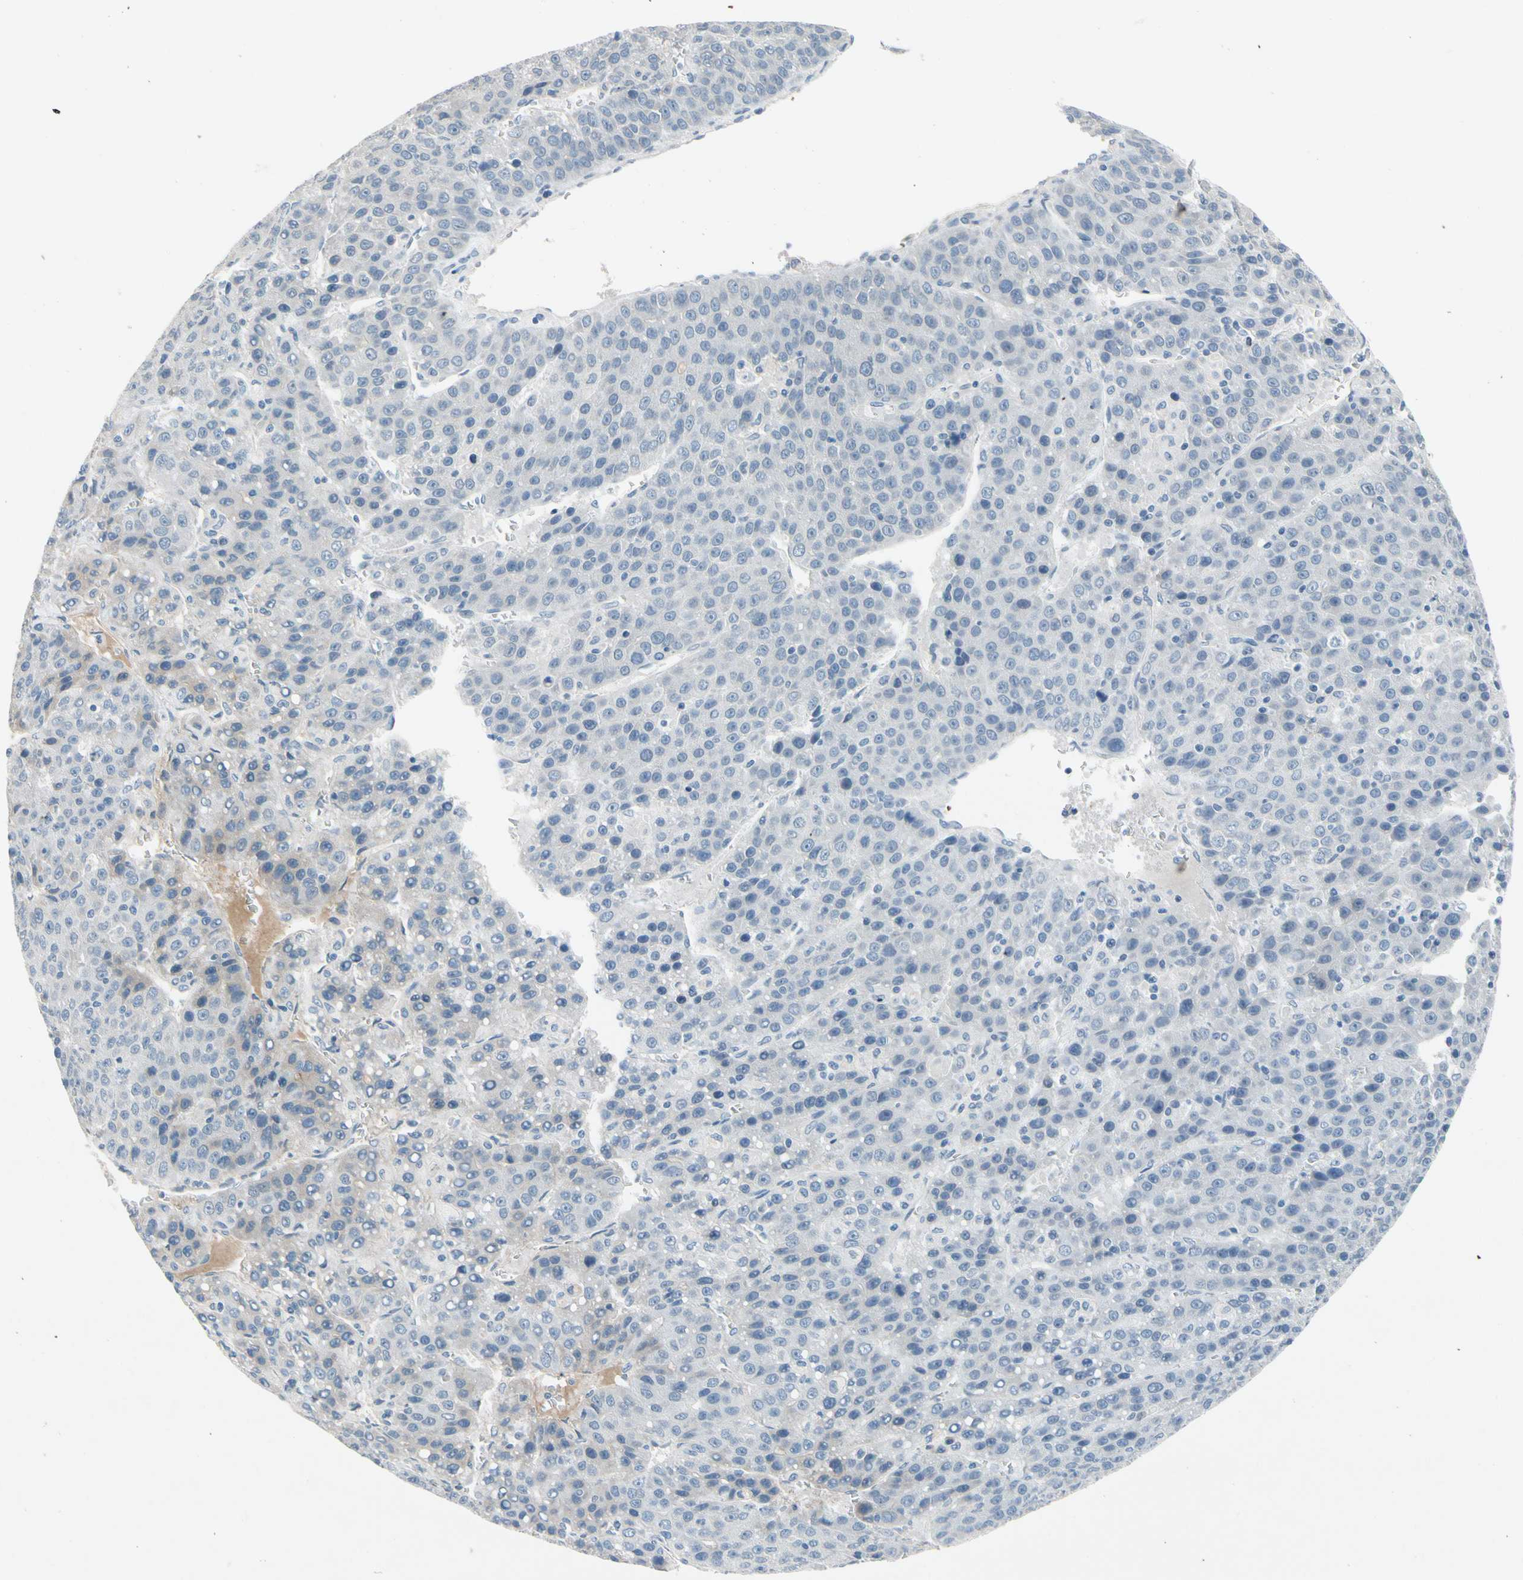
{"staining": {"intensity": "negative", "quantity": "none", "location": "none"}, "tissue": "liver cancer", "cell_type": "Tumor cells", "image_type": "cancer", "snomed": [{"axis": "morphology", "description": "Carcinoma, Hepatocellular, NOS"}, {"axis": "topography", "description": "Liver"}], "caption": "Tumor cells are negative for brown protein staining in hepatocellular carcinoma (liver).", "gene": "CNDP1", "patient": {"sex": "female", "age": 53}}